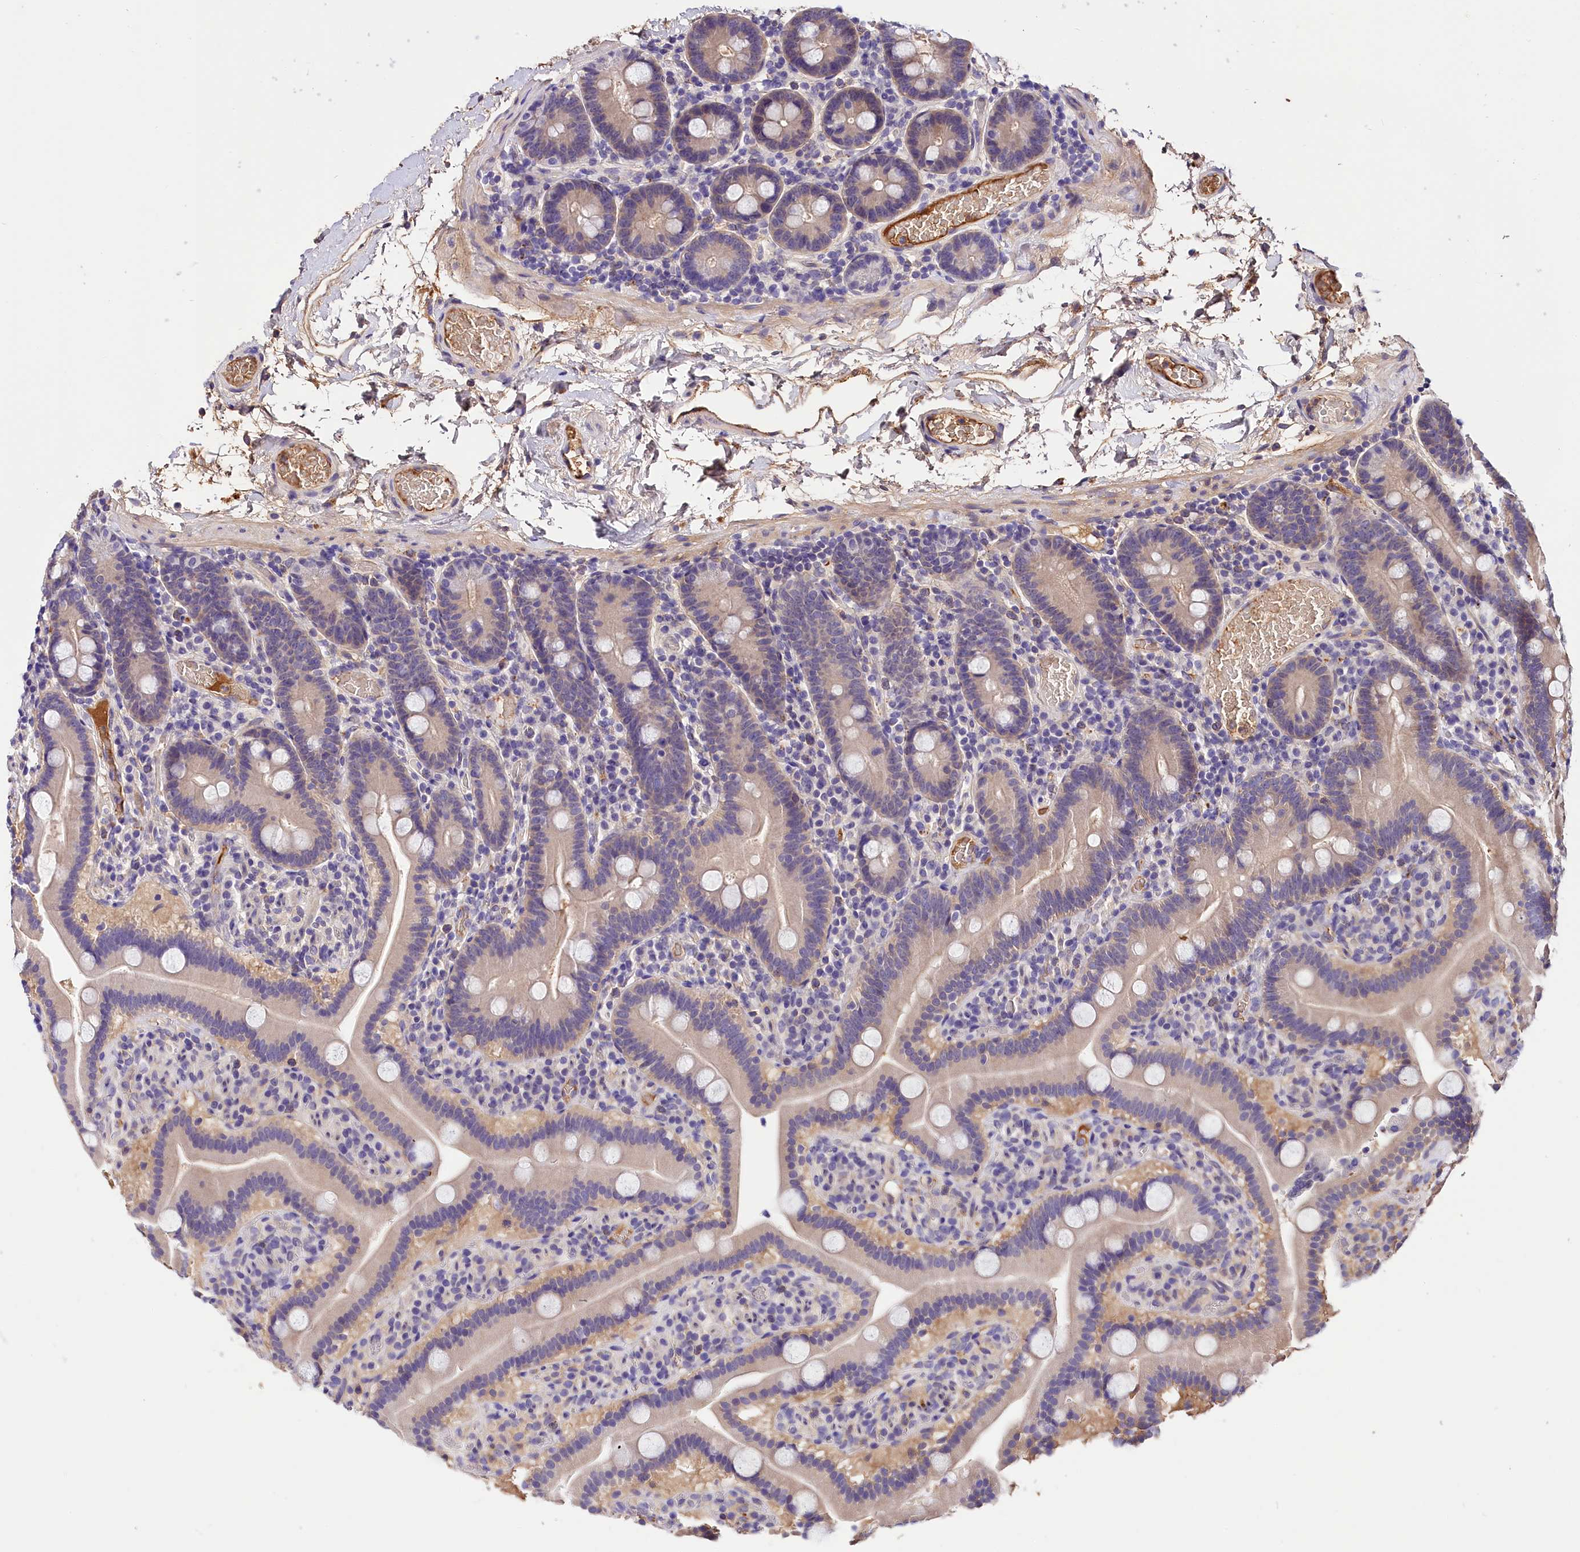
{"staining": {"intensity": "negative", "quantity": "none", "location": "none"}, "tissue": "duodenum", "cell_type": "Glandular cells", "image_type": "normal", "snomed": [{"axis": "morphology", "description": "Normal tissue, NOS"}, {"axis": "topography", "description": "Duodenum"}], "caption": "Duodenum stained for a protein using IHC shows no expression glandular cells.", "gene": "ARMC6", "patient": {"sex": "male", "age": 55}}